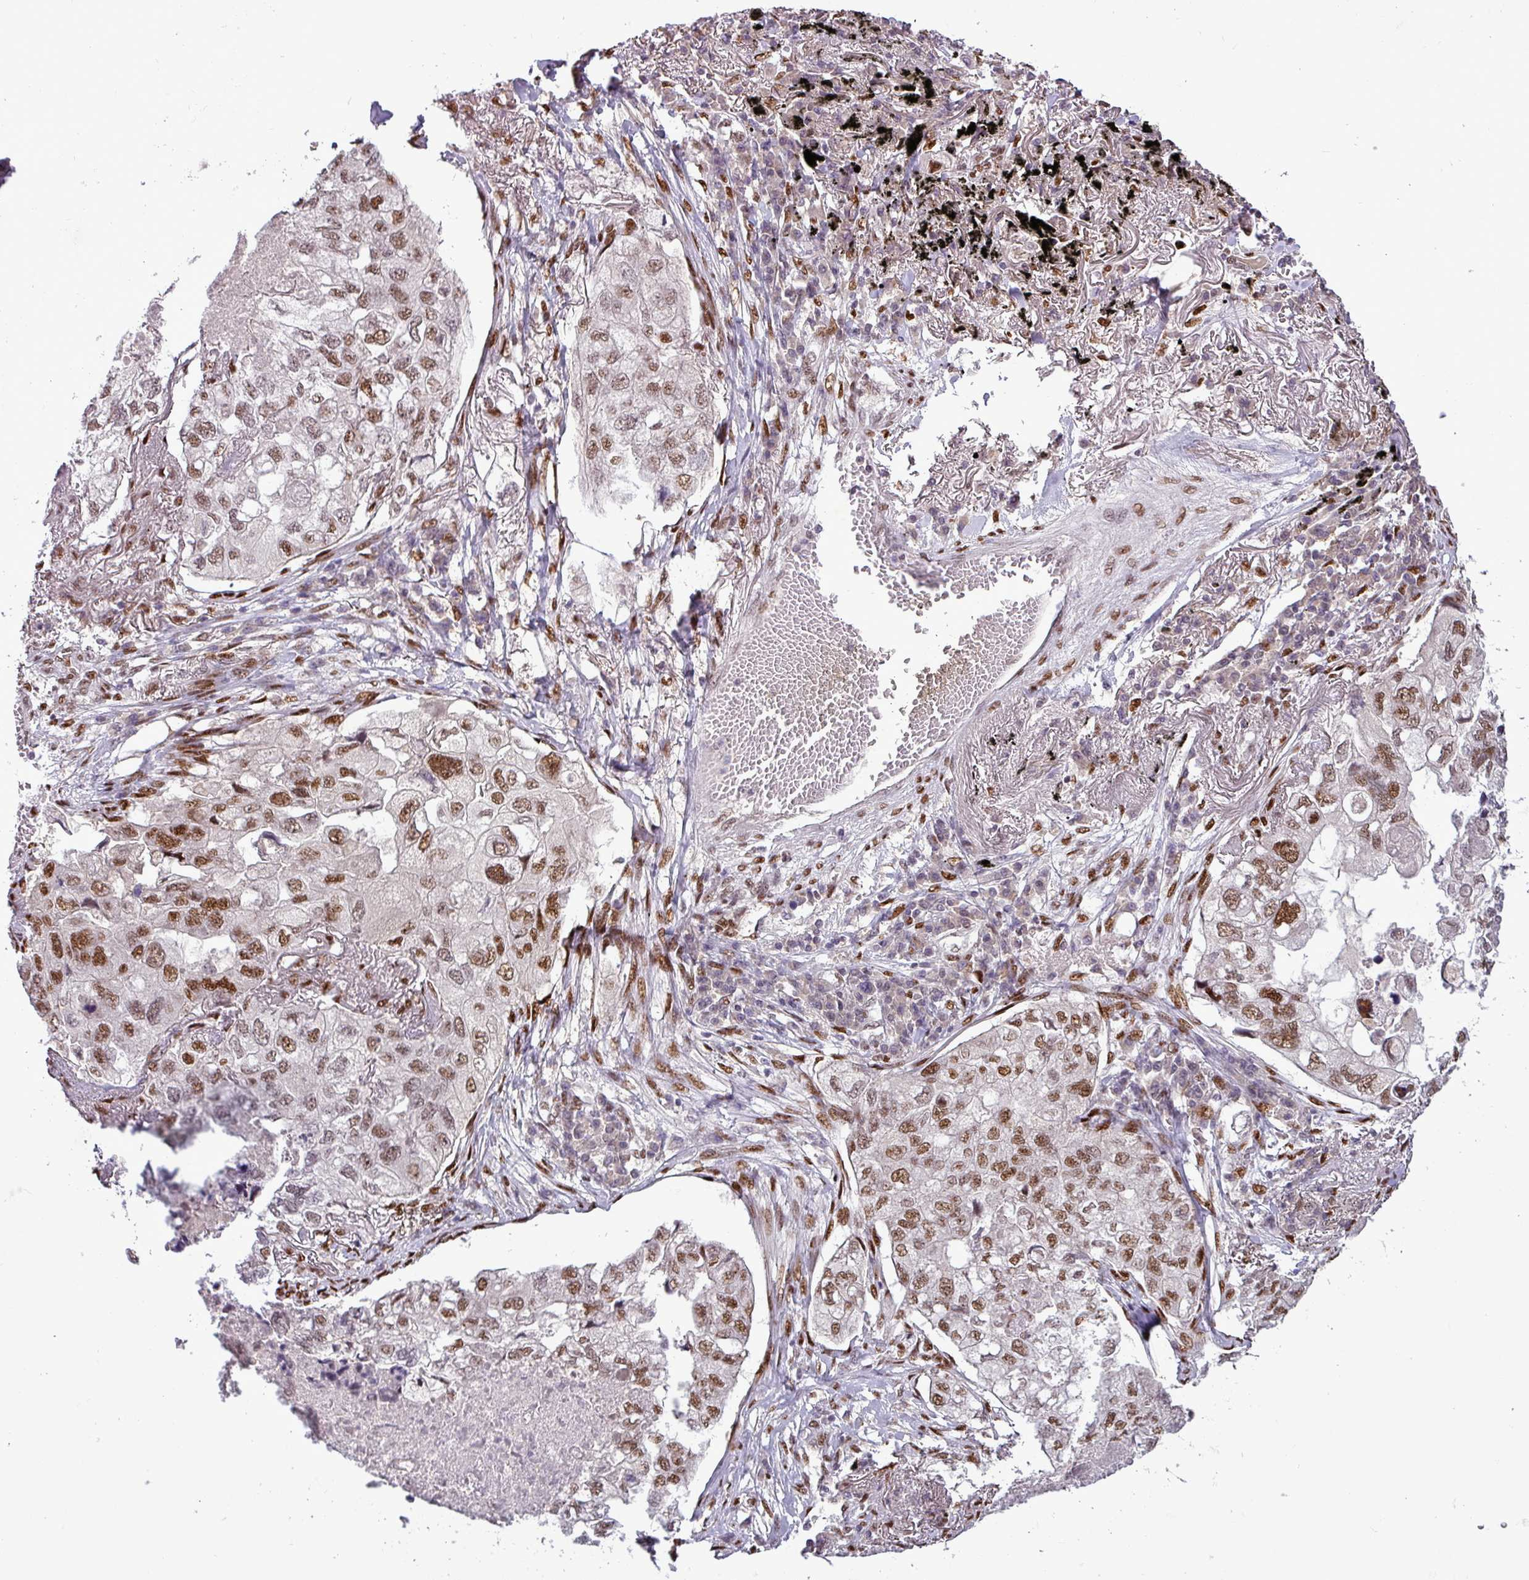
{"staining": {"intensity": "moderate", "quantity": ">75%", "location": "nuclear"}, "tissue": "lung cancer", "cell_type": "Tumor cells", "image_type": "cancer", "snomed": [{"axis": "morphology", "description": "Adenocarcinoma, NOS"}, {"axis": "topography", "description": "Lung"}], "caption": "Lung cancer (adenocarcinoma) tissue demonstrates moderate nuclear expression in approximately >75% of tumor cells", "gene": "IRF2BPL", "patient": {"sex": "male", "age": 65}}